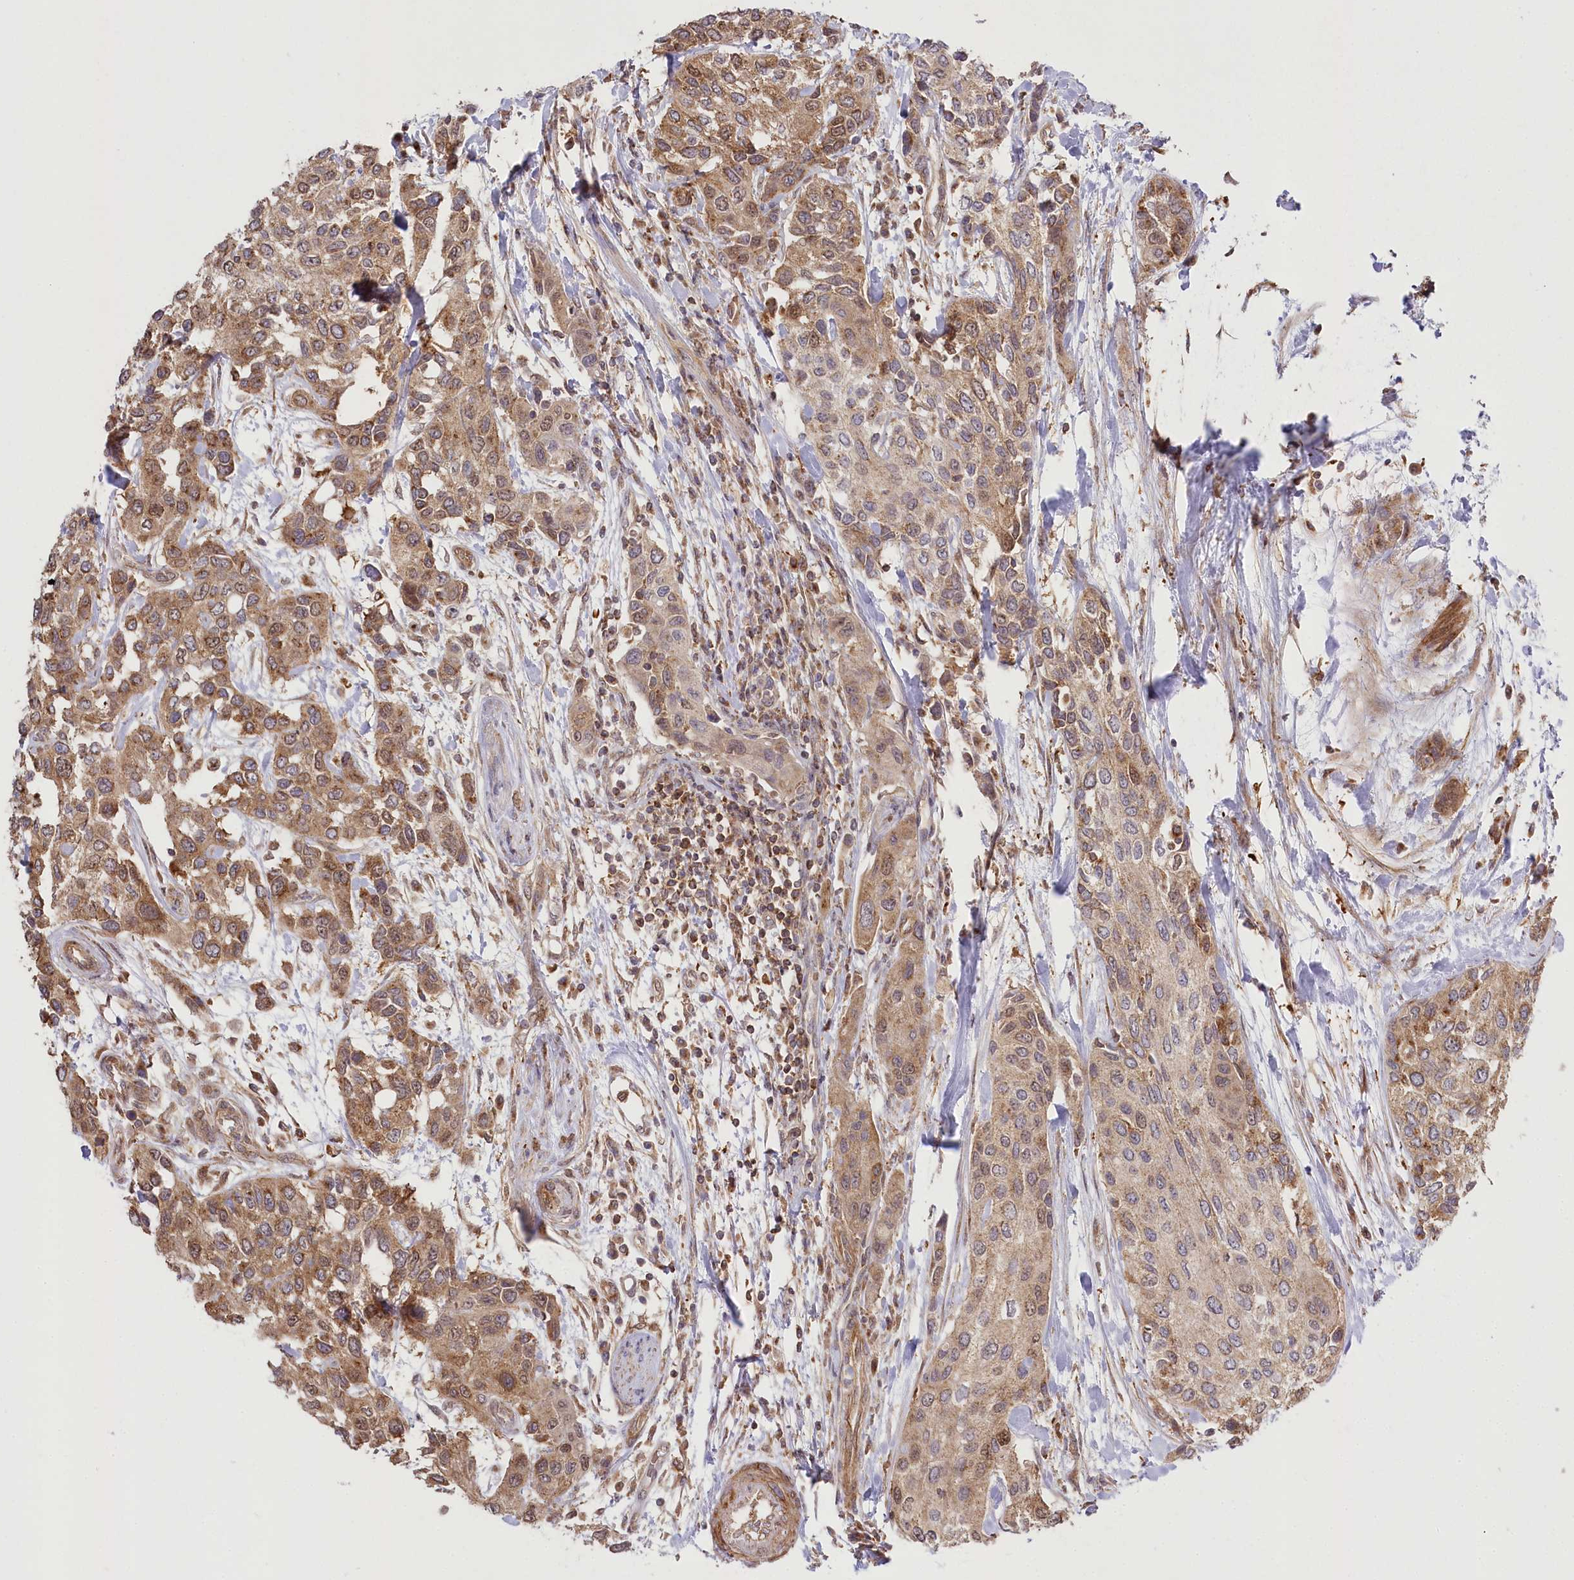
{"staining": {"intensity": "moderate", "quantity": ">75%", "location": "cytoplasmic/membranous"}, "tissue": "urothelial cancer", "cell_type": "Tumor cells", "image_type": "cancer", "snomed": [{"axis": "morphology", "description": "Normal tissue, NOS"}, {"axis": "morphology", "description": "Urothelial carcinoma, High grade"}, {"axis": "topography", "description": "Vascular tissue"}, {"axis": "topography", "description": "Urinary bladder"}], "caption": "Immunohistochemistry (IHC) staining of high-grade urothelial carcinoma, which reveals medium levels of moderate cytoplasmic/membranous staining in about >75% of tumor cells indicating moderate cytoplasmic/membranous protein positivity. The staining was performed using DAB (brown) for protein detection and nuclei were counterstained in hematoxylin (blue).", "gene": "CCDC91", "patient": {"sex": "female", "age": 56}}